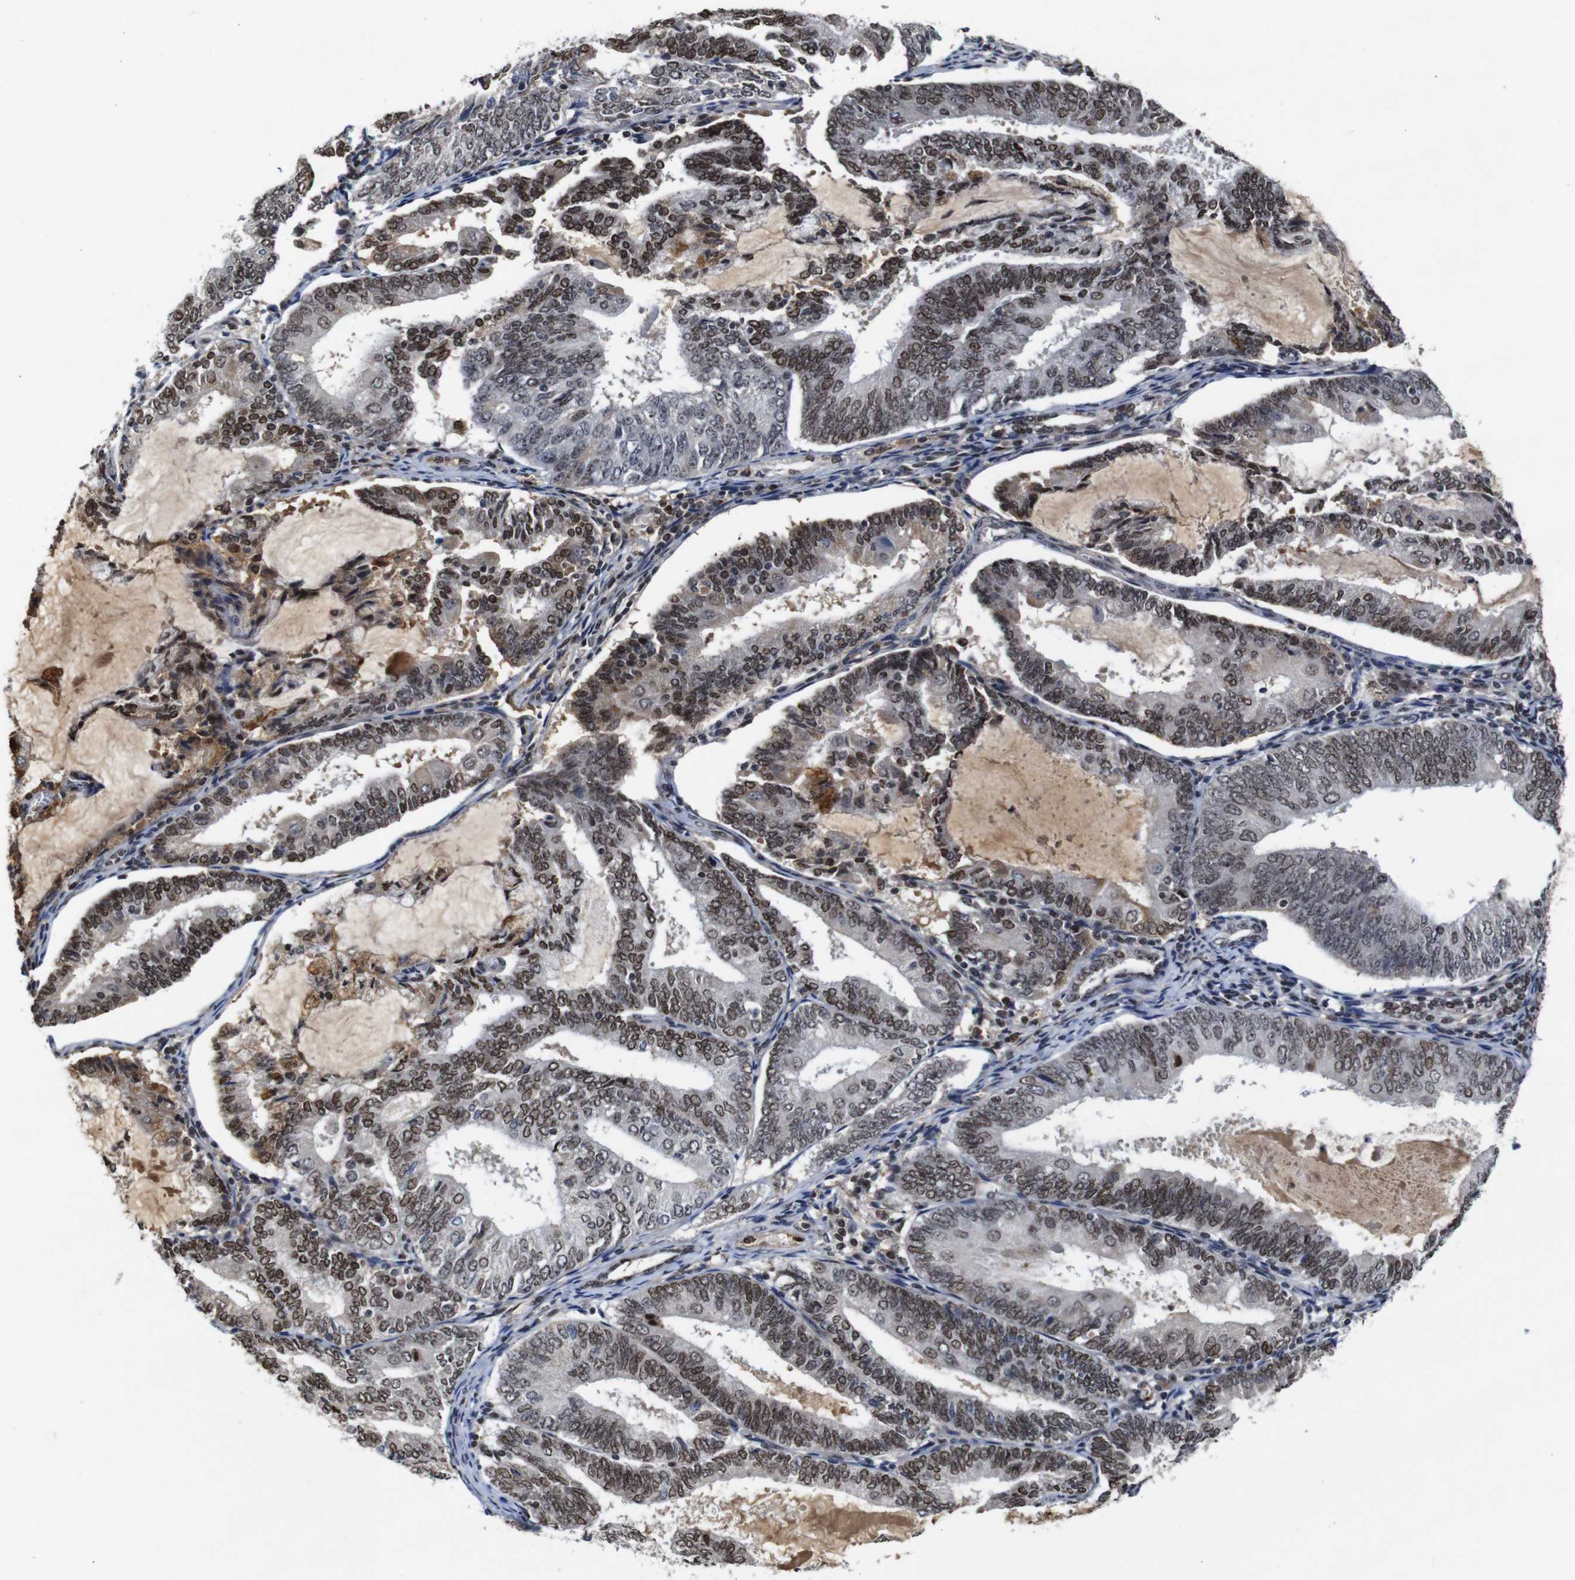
{"staining": {"intensity": "moderate", "quantity": "<25%", "location": "cytoplasmic/membranous,nuclear"}, "tissue": "endometrial cancer", "cell_type": "Tumor cells", "image_type": "cancer", "snomed": [{"axis": "morphology", "description": "Adenocarcinoma, NOS"}, {"axis": "topography", "description": "Endometrium"}], "caption": "Immunohistochemistry histopathology image of neoplastic tissue: endometrial cancer (adenocarcinoma) stained using immunohistochemistry (IHC) demonstrates low levels of moderate protein expression localized specifically in the cytoplasmic/membranous and nuclear of tumor cells, appearing as a cytoplasmic/membranous and nuclear brown color.", "gene": "MYC", "patient": {"sex": "female", "age": 81}}